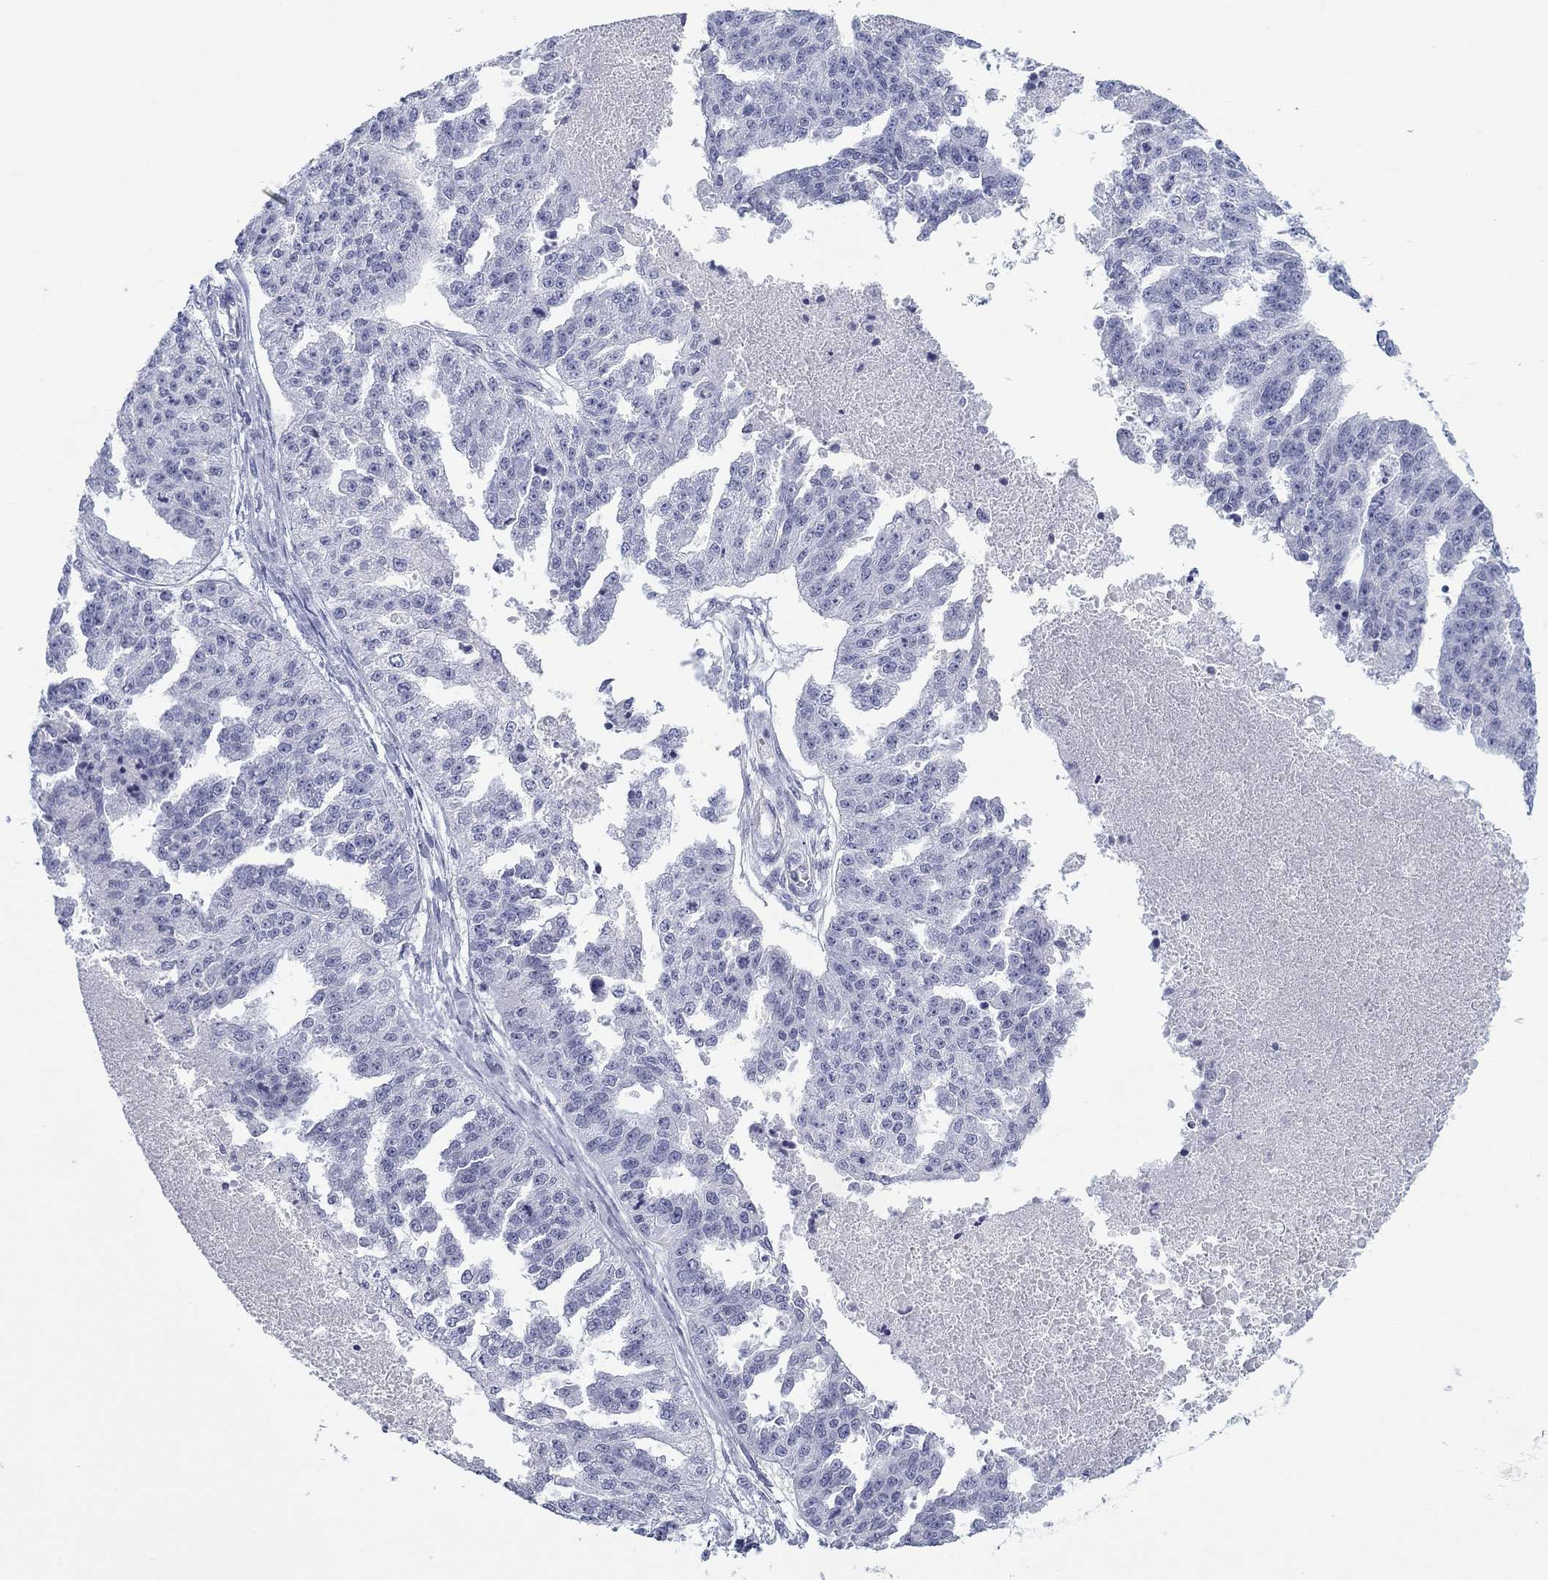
{"staining": {"intensity": "negative", "quantity": "none", "location": "none"}, "tissue": "ovarian cancer", "cell_type": "Tumor cells", "image_type": "cancer", "snomed": [{"axis": "morphology", "description": "Cystadenocarcinoma, serous, NOS"}, {"axis": "topography", "description": "Ovary"}], "caption": "Immunohistochemical staining of ovarian cancer shows no significant staining in tumor cells.", "gene": "CALB1", "patient": {"sex": "female", "age": 58}}